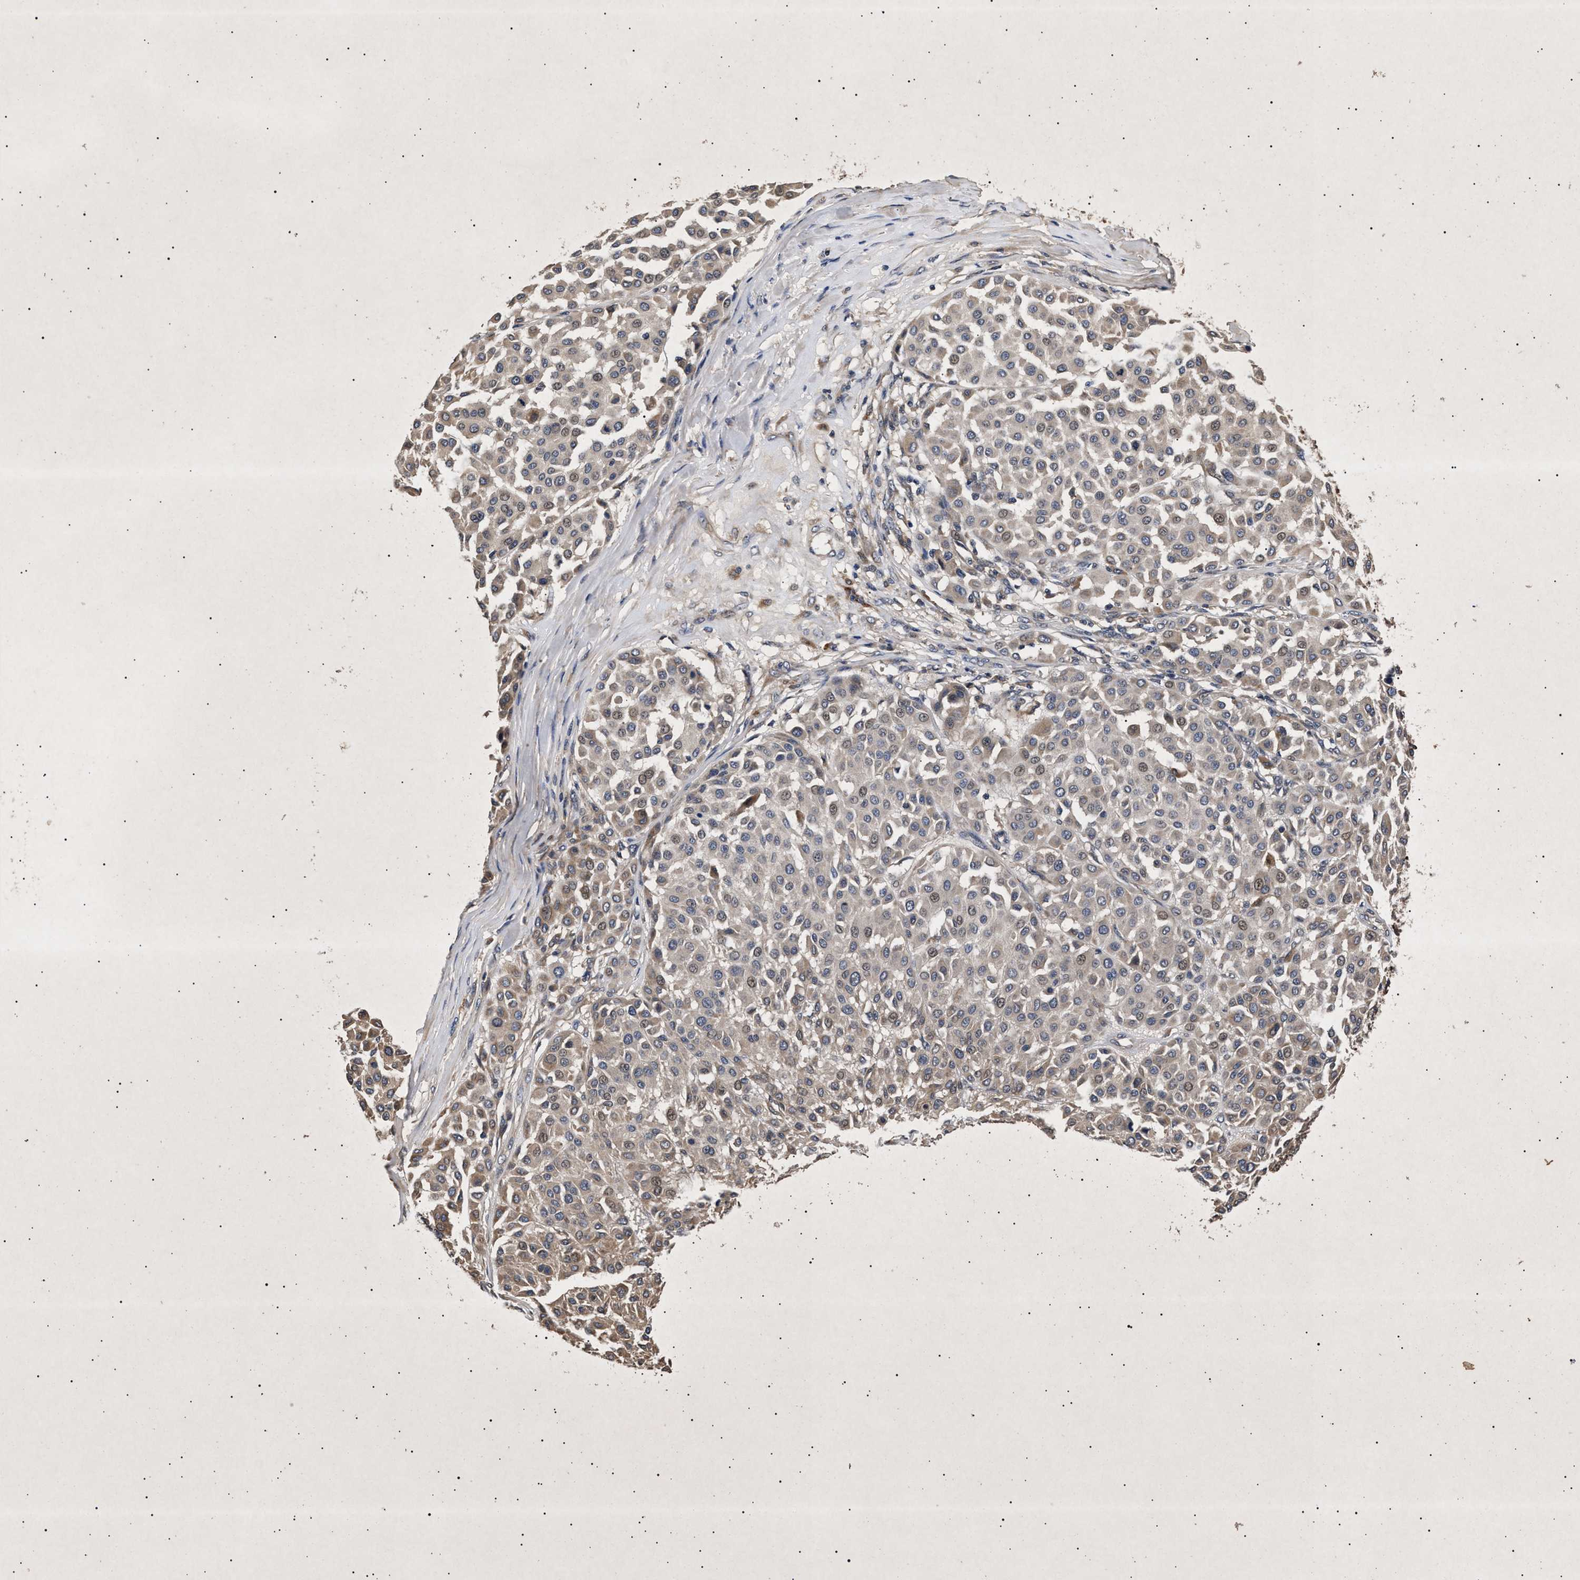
{"staining": {"intensity": "weak", "quantity": "25%-75%", "location": "cytoplasmic/membranous"}, "tissue": "melanoma", "cell_type": "Tumor cells", "image_type": "cancer", "snomed": [{"axis": "morphology", "description": "Malignant melanoma, Metastatic site"}, {"axis": "topography", "description": "Soft tissue"}], "caption": "The immunohistochemical stain highlights weak cytoplasmic/membranous expression in tumor cells of melanoma tissue. (DAB (3,3'-diaminobenzidine) IHC, brown staining for protein, blue staining for nuclei).", "gene": "ITGB5", "patient": {"sex": "male", "age": 41}}